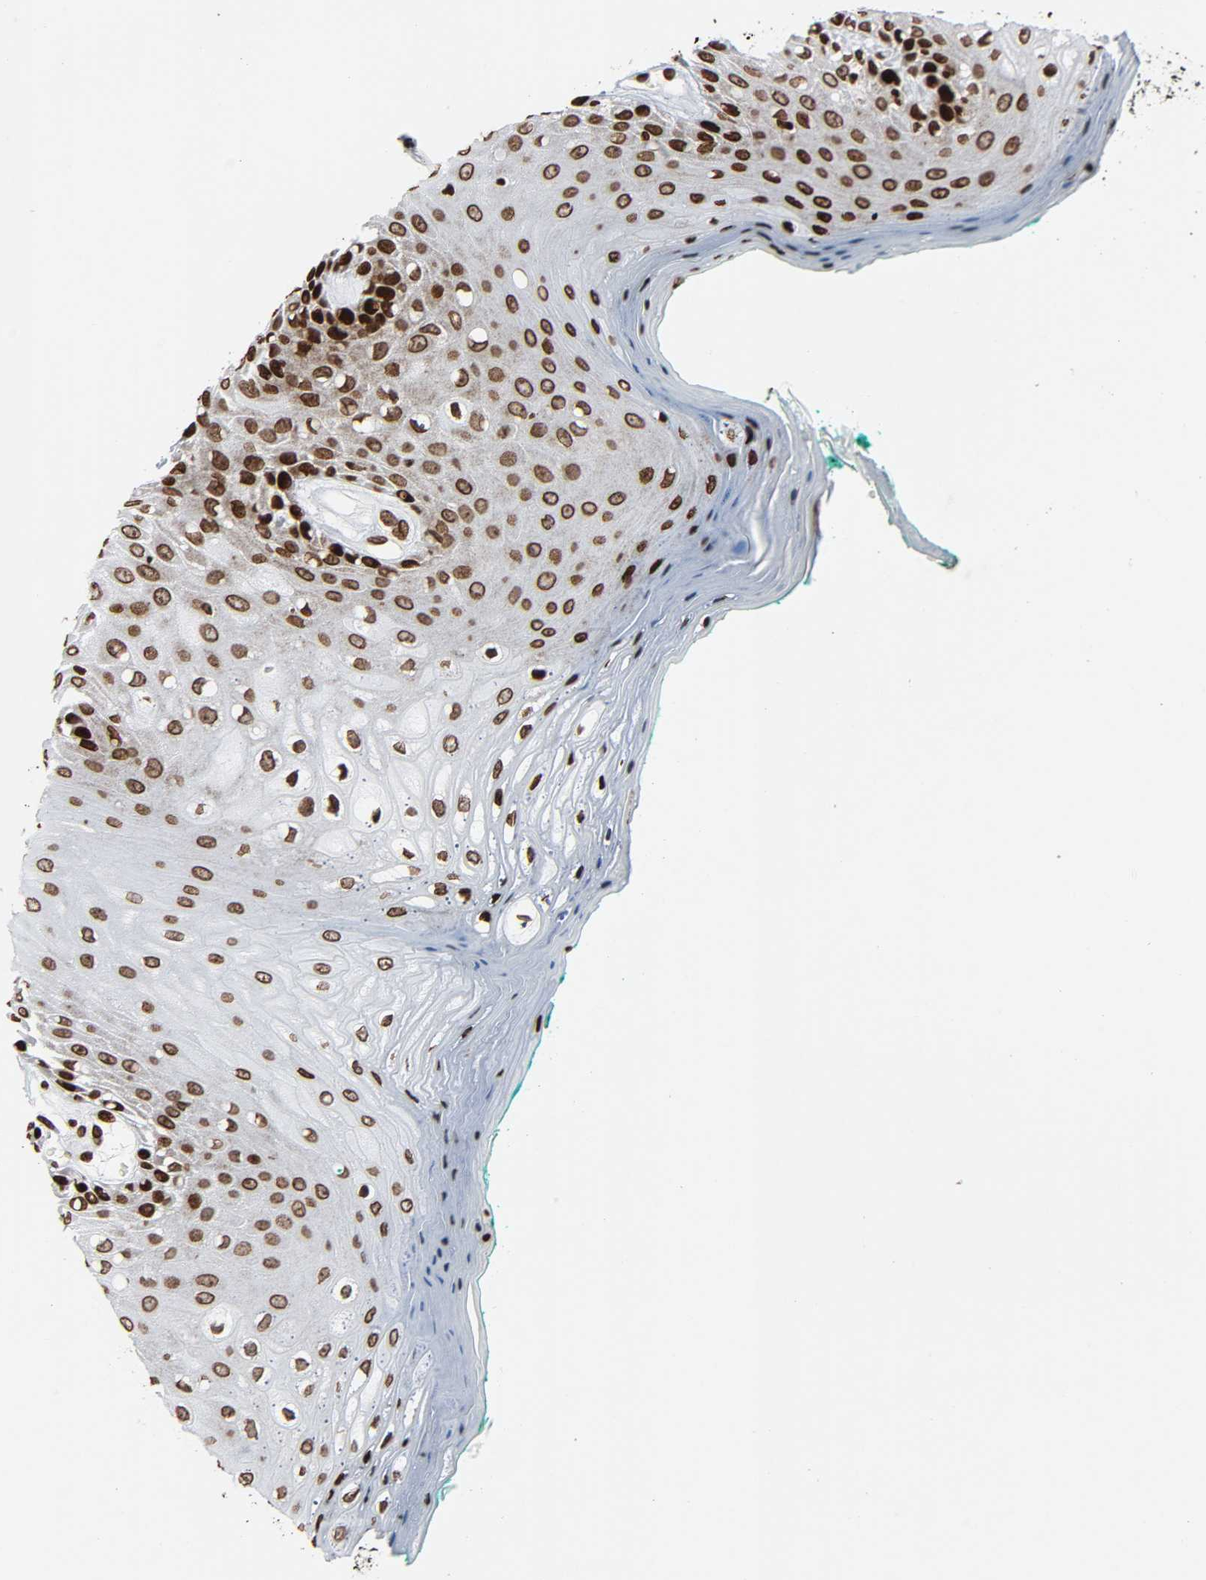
{"staining": {"intensity": "strong", "quantity": ">75%", "location": "nuclear"}, "tissue": "oral mucosa", "cell_type": "Squamous epithelial cells", "image_type": "normal", "snomed": [{"axis": "morphology", "description": "Normal tissue, NOS"}, {"axis": "morphology", "description": "Squamous cell carcinoma, NOS"}, {"axis": "topography", "description": "Skeletal muscle"}, {"axis": "topography", "description": "Oral tissue"}, {"axis": "topography", "description": "Head-Neck"}], "caption": "Normal oral mucosa exhibits strong nuclear expression in about >75% of squamous epithelial cells.", "gene": "RXRA", "patient": {"sex": "female", "age": 84}}